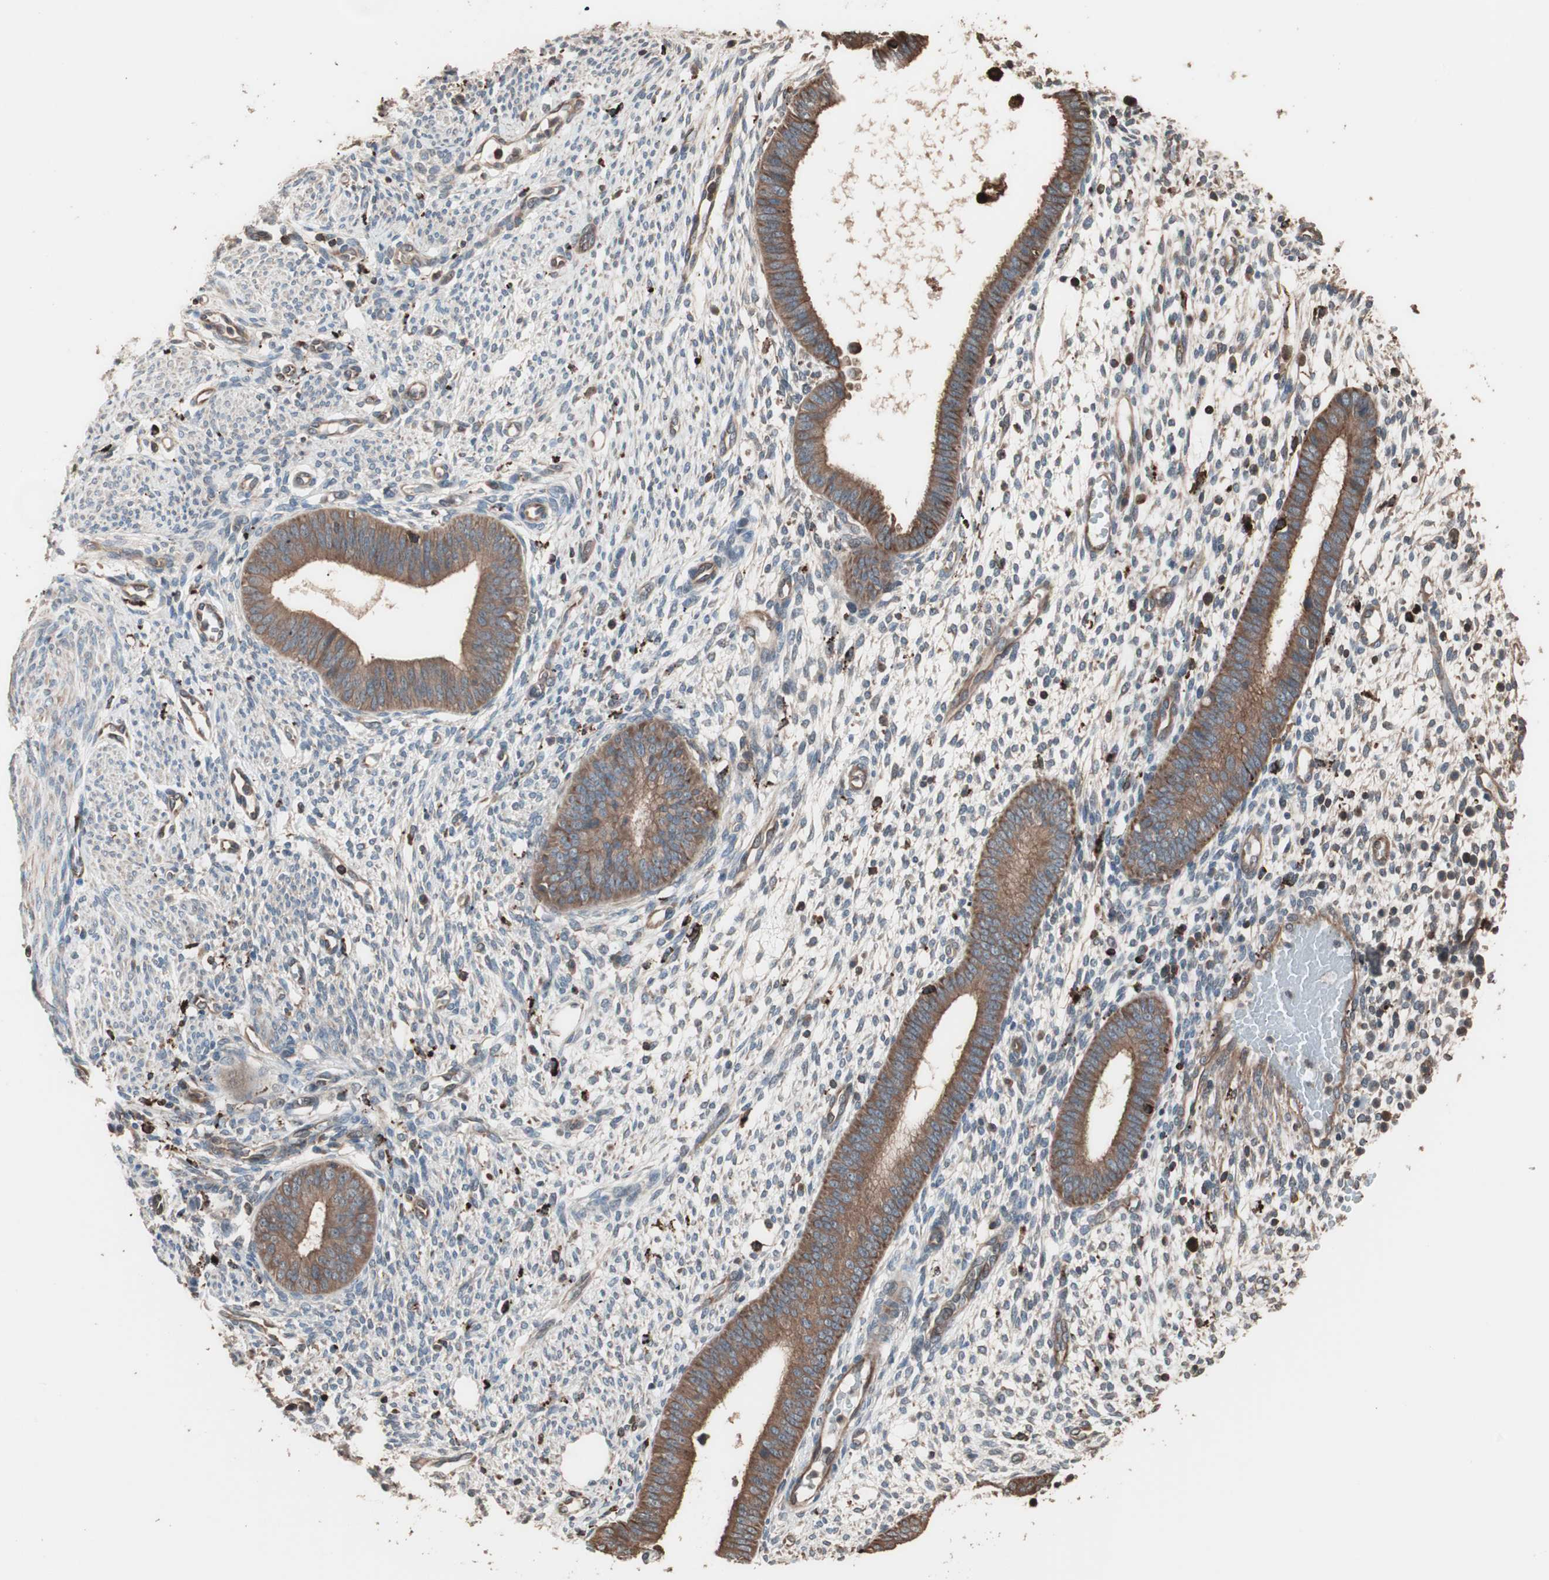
{"staining": {"intensity": "weak", "quantity": "25%-75%", "location": "cytoplasmic/membranous"}, "tissue": "endometrium", "cell_type": "Cells in endometrial stroma", "image_type": "normal", "snomed": [{"axis": "morphology", "description": "Normal tissue, NOS"}, {"axis": "topography", "description": "Endometrium"}], "caption": "Protein expression by immunohistochemistry shows weak cytoplasmic/membranous staining in approximately 25%-75% of cells in endometrial stroma in benign endometrium. The staining is performed using DAB brown chromogen to label protein expression. The nuclei are counter-stained blue using hematoxylin.", "gene": "CCT3", "patient": {"sex": "female", "age": 35}}